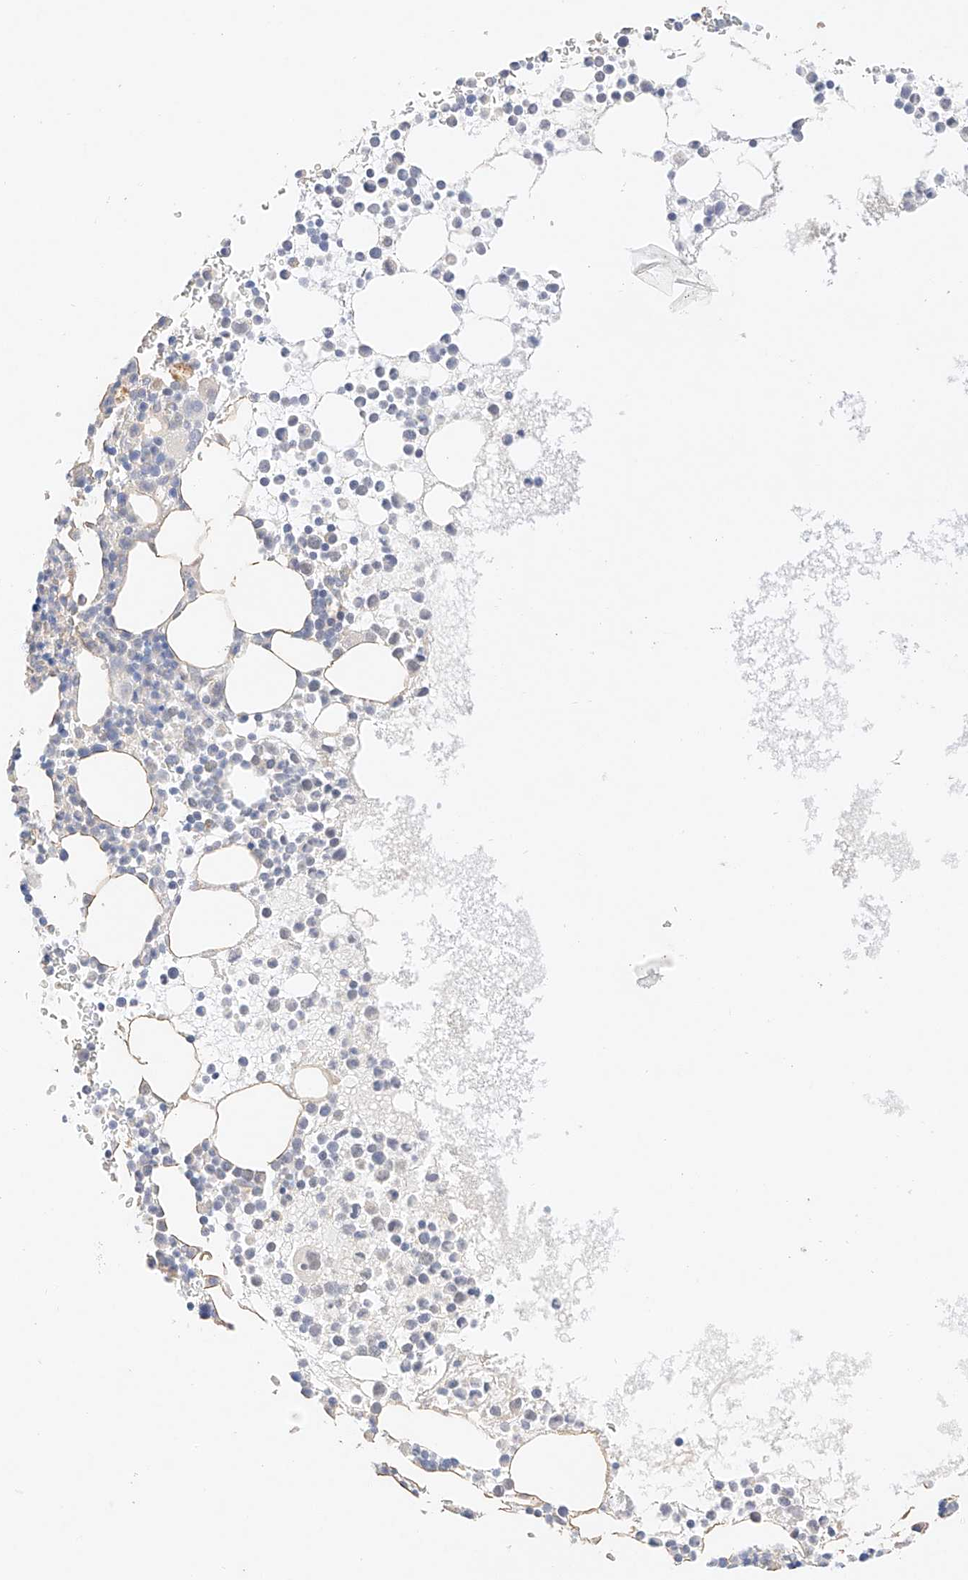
{"staining": {"intensity": "negative", "quantity": "none", "location": "none"}, "tissue": "bone marrow", "cell_type": "Hematopoietic cells", "image_type": "normal", "snomed": [{"axis": "morphology", "description": "Normal tissue, NOS"}, {"axis": "topography", "description": "Bone marrow"}], "caption": "This is an immunohistochemistry (IHC) micrograph of unremarkable bone marrow. There is no expression in hematopoietic cells.", "gene": "IL22RA2", "patient": {"sex": "female", "age": 78}}